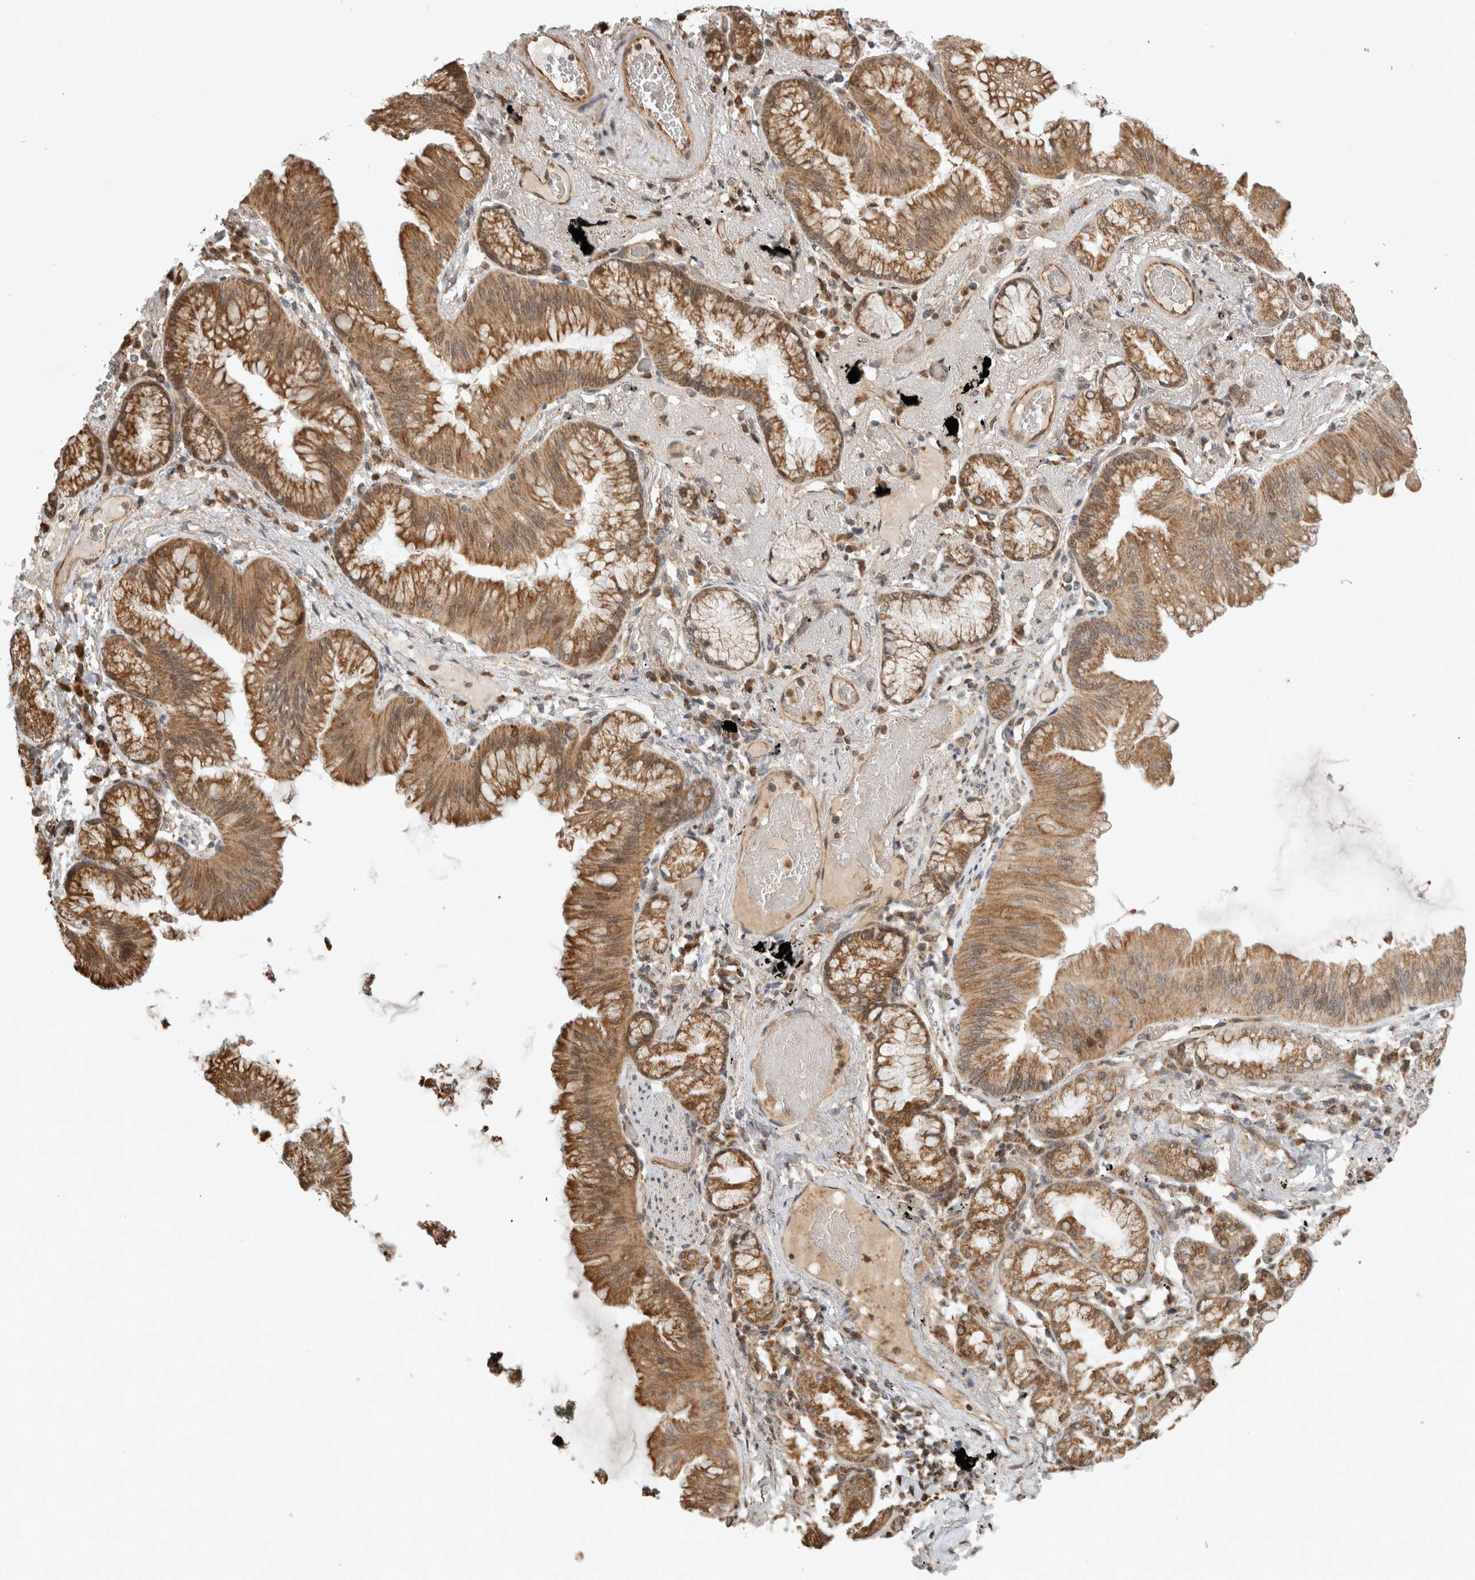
{"staining": {"intensity": "moderate", "quantity": ">75%", "location": "cytoplasmic/membranous"}, "tissue": "lung cancer", "cell_type": "Tumor cells", "image_type": "cancer", "snomed": [{"axis": "morphology", "description": "Adenocarcinoma, NOS"}, {"axis": "topography", "description": "Lung"}], "caption": "IHC micrograph of human lung cancer stained for a protein (brown), which reveals medium levels of moderate cytoplasmic/membranous expression in approximately >75% of tumor cells.", "gene": "GINS4", "patient": {"sex": "female", "age": 70}}